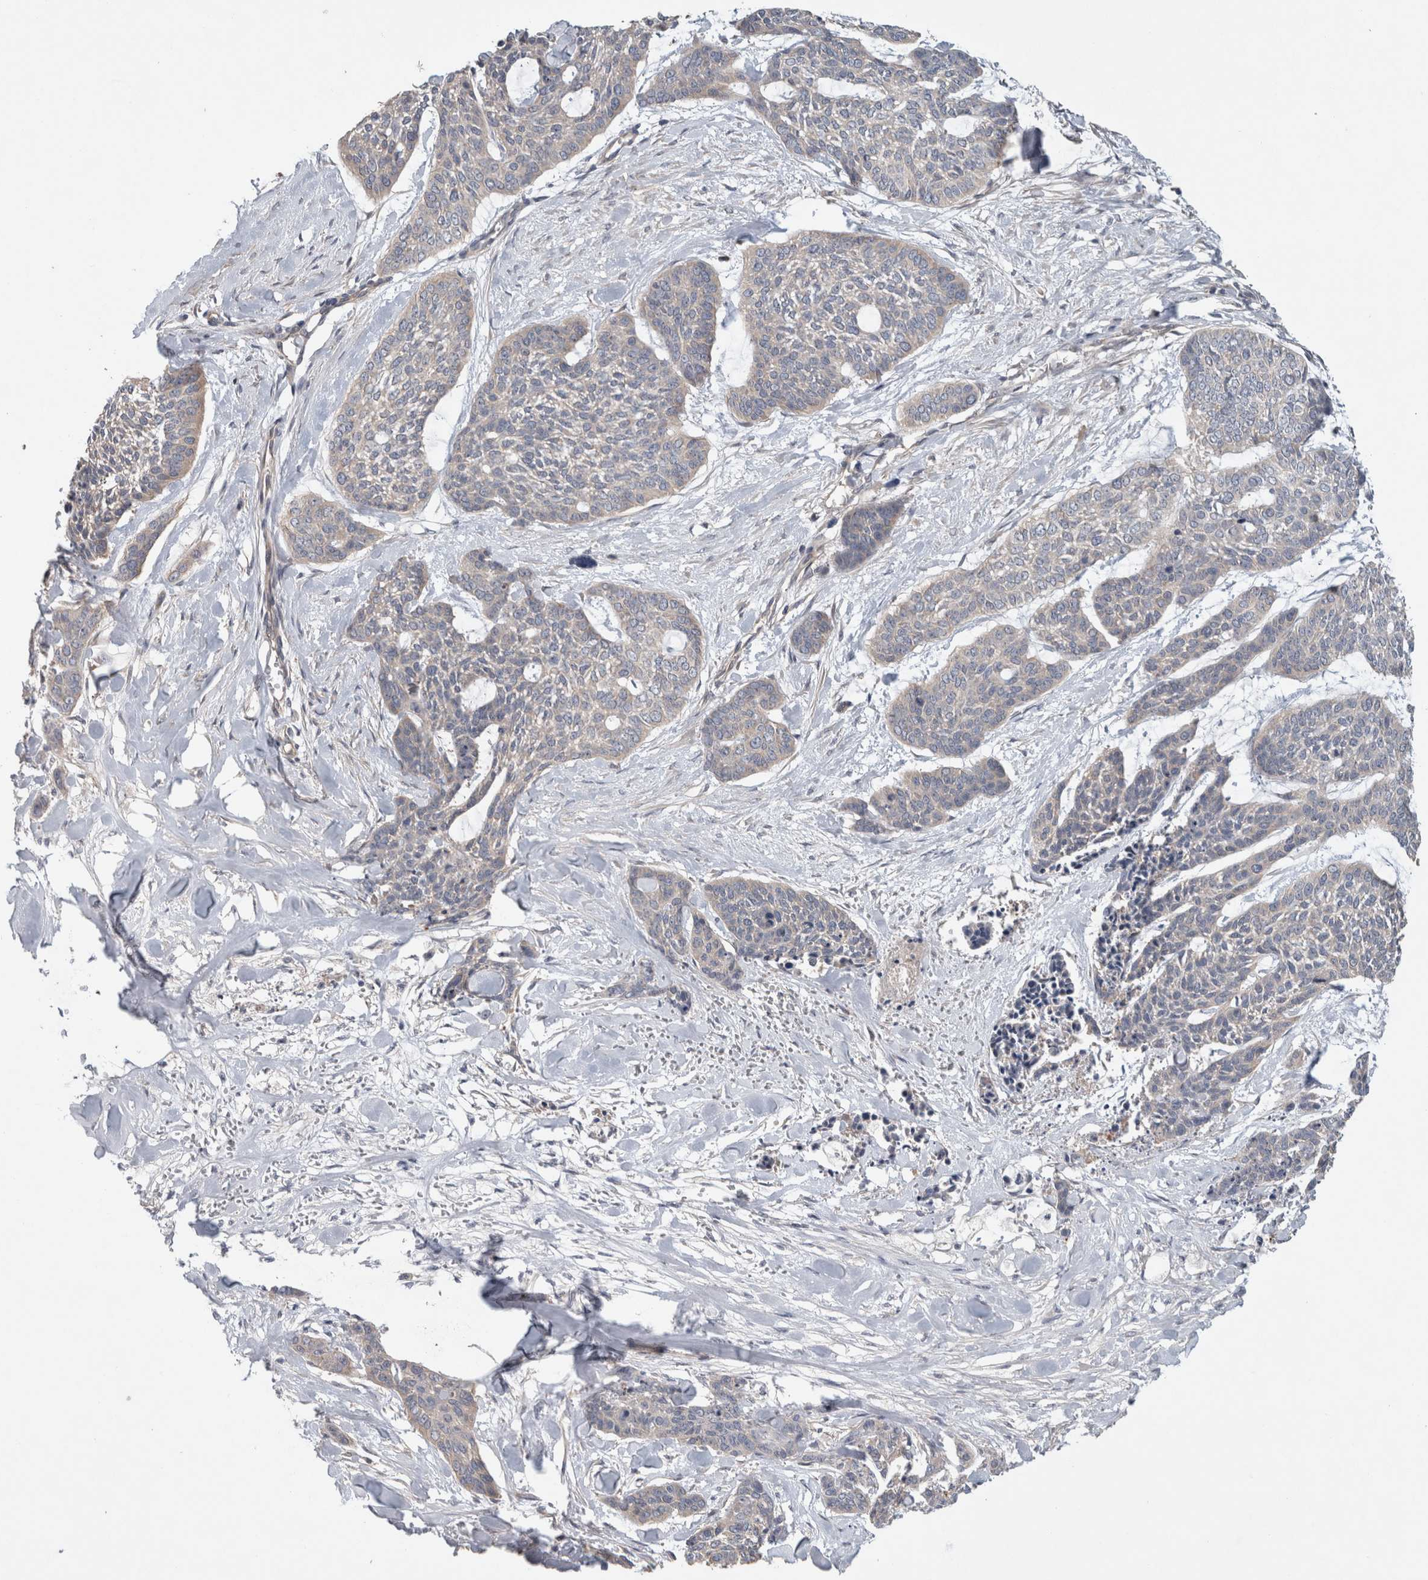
{"staining": {"intensity": "negative", "quantity": "none", "location": "none"}, "tissue": "skin cancer", "cell_type": "Tumor cells", "image_type": "cancer", "snomed": [{"axis": "morphology", "description": "Basal cell carcinoma"}, {"axis": "topography", "description": "Skin"}], "caption": "Basal cell carcinoma (skin) was stained to show a protein in brown. There is no significant positivity in tumor cells. The staining was performed using DAB (3,3'-diaminobenzidine) to visualize the protein expression in brown, while the nuclei were stained in blue with hematoxylin (Magnification: 20x).", "gene": "TARBP1", "patient": {"sex": "female", "age": 64}}